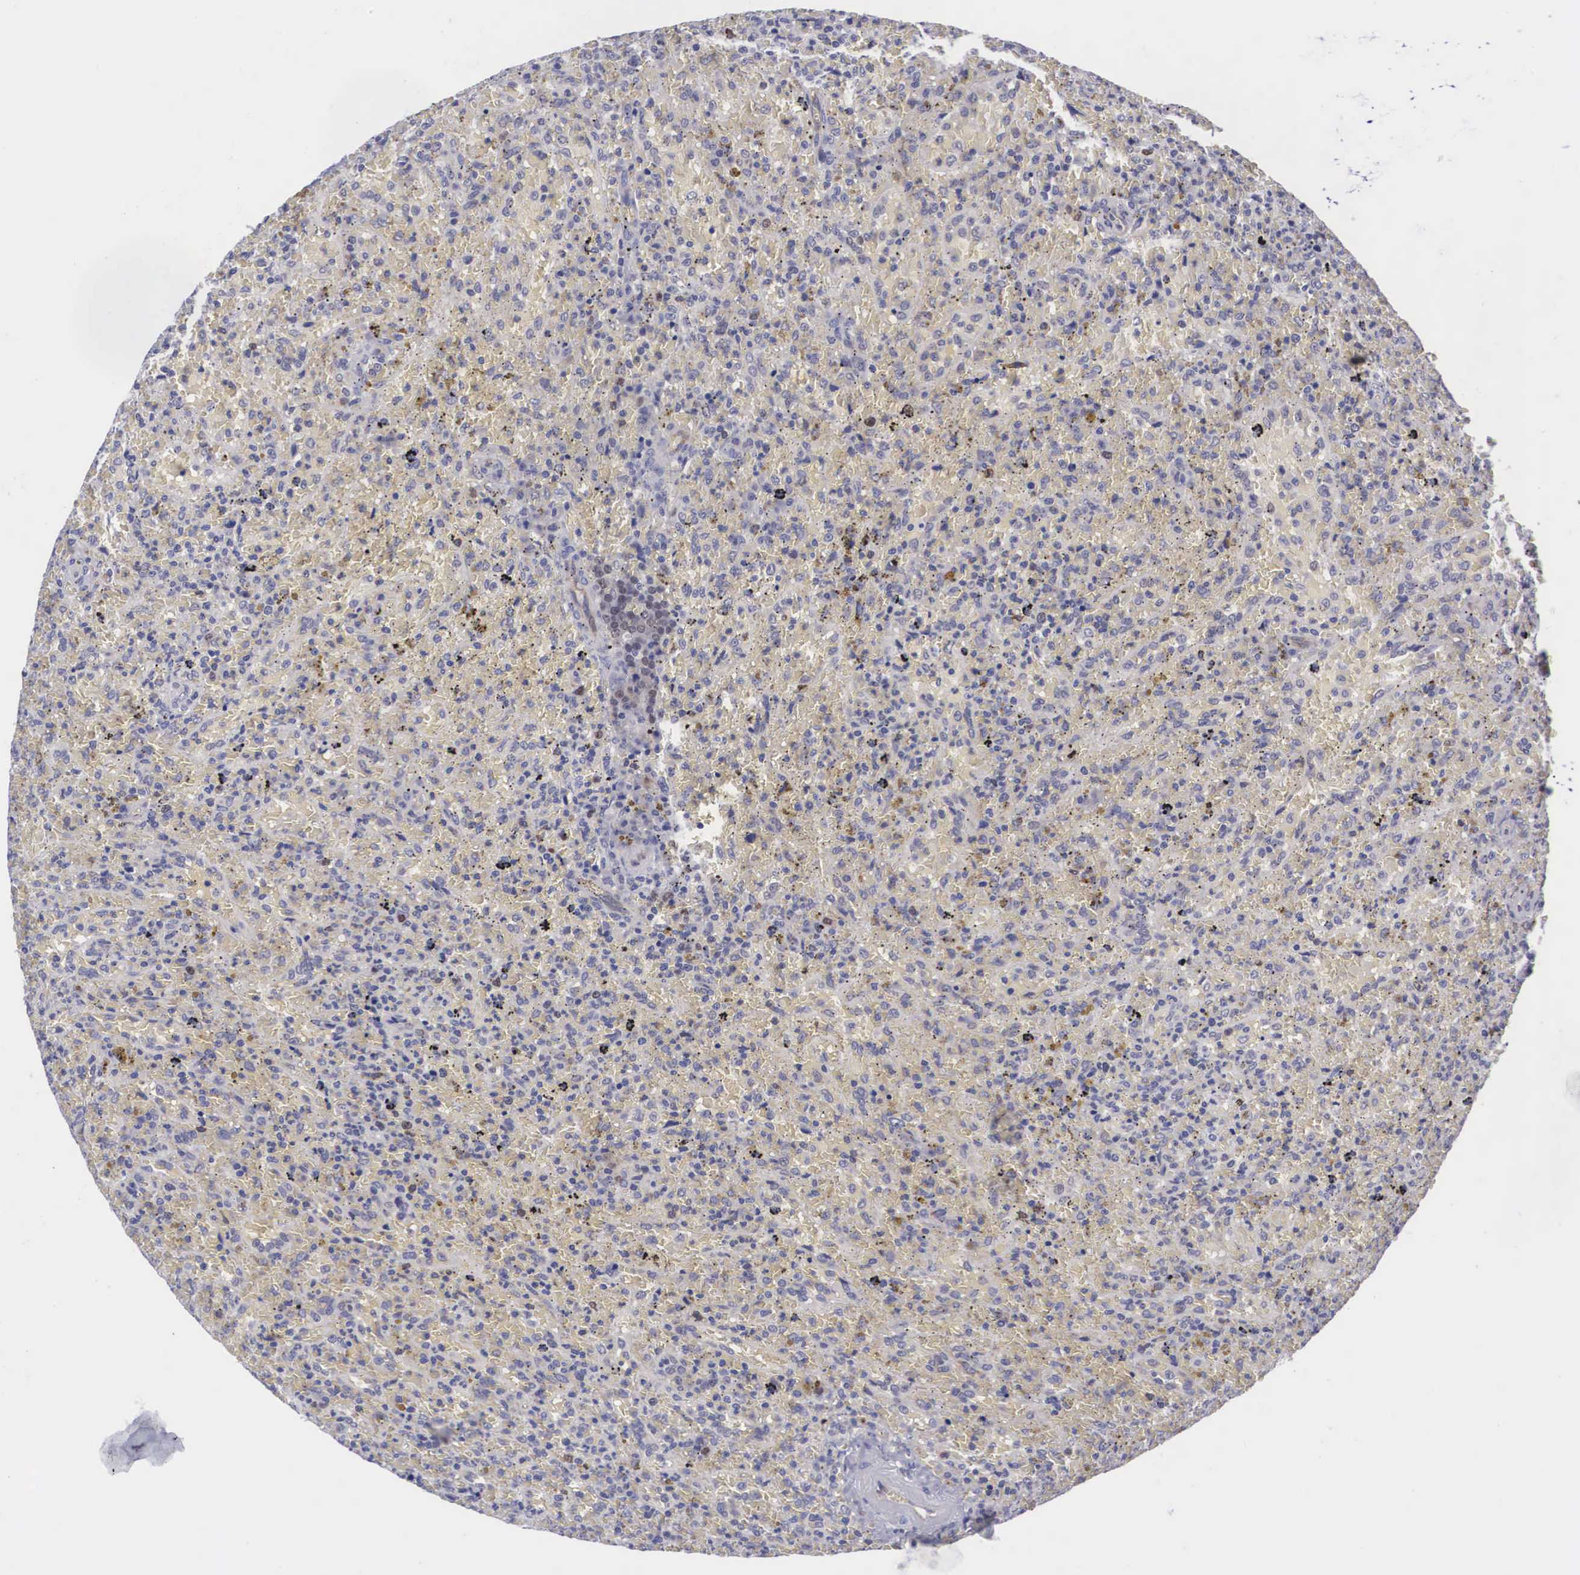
{"staining": {"intensity": "negative", "quantity": "none", "location": "none"}, "tissue": "lymphoma", "cell_type": "Tumor cells", "image_type": "cancer", "snomed": [{"axis": "morphology", "description": "Malignant lymphoma, non-Hodgkin's type, High grade"}, {"axis": "topography", "description": "Spleen"}, {"axis": "topography", "description": "Lymph node"}], "caption": "Immunohistochemical staining of human lymphoma reveals no significant expression in tumor cells.", "gene": "MAST4", "patient": {"sex": "female", "age": 70}}